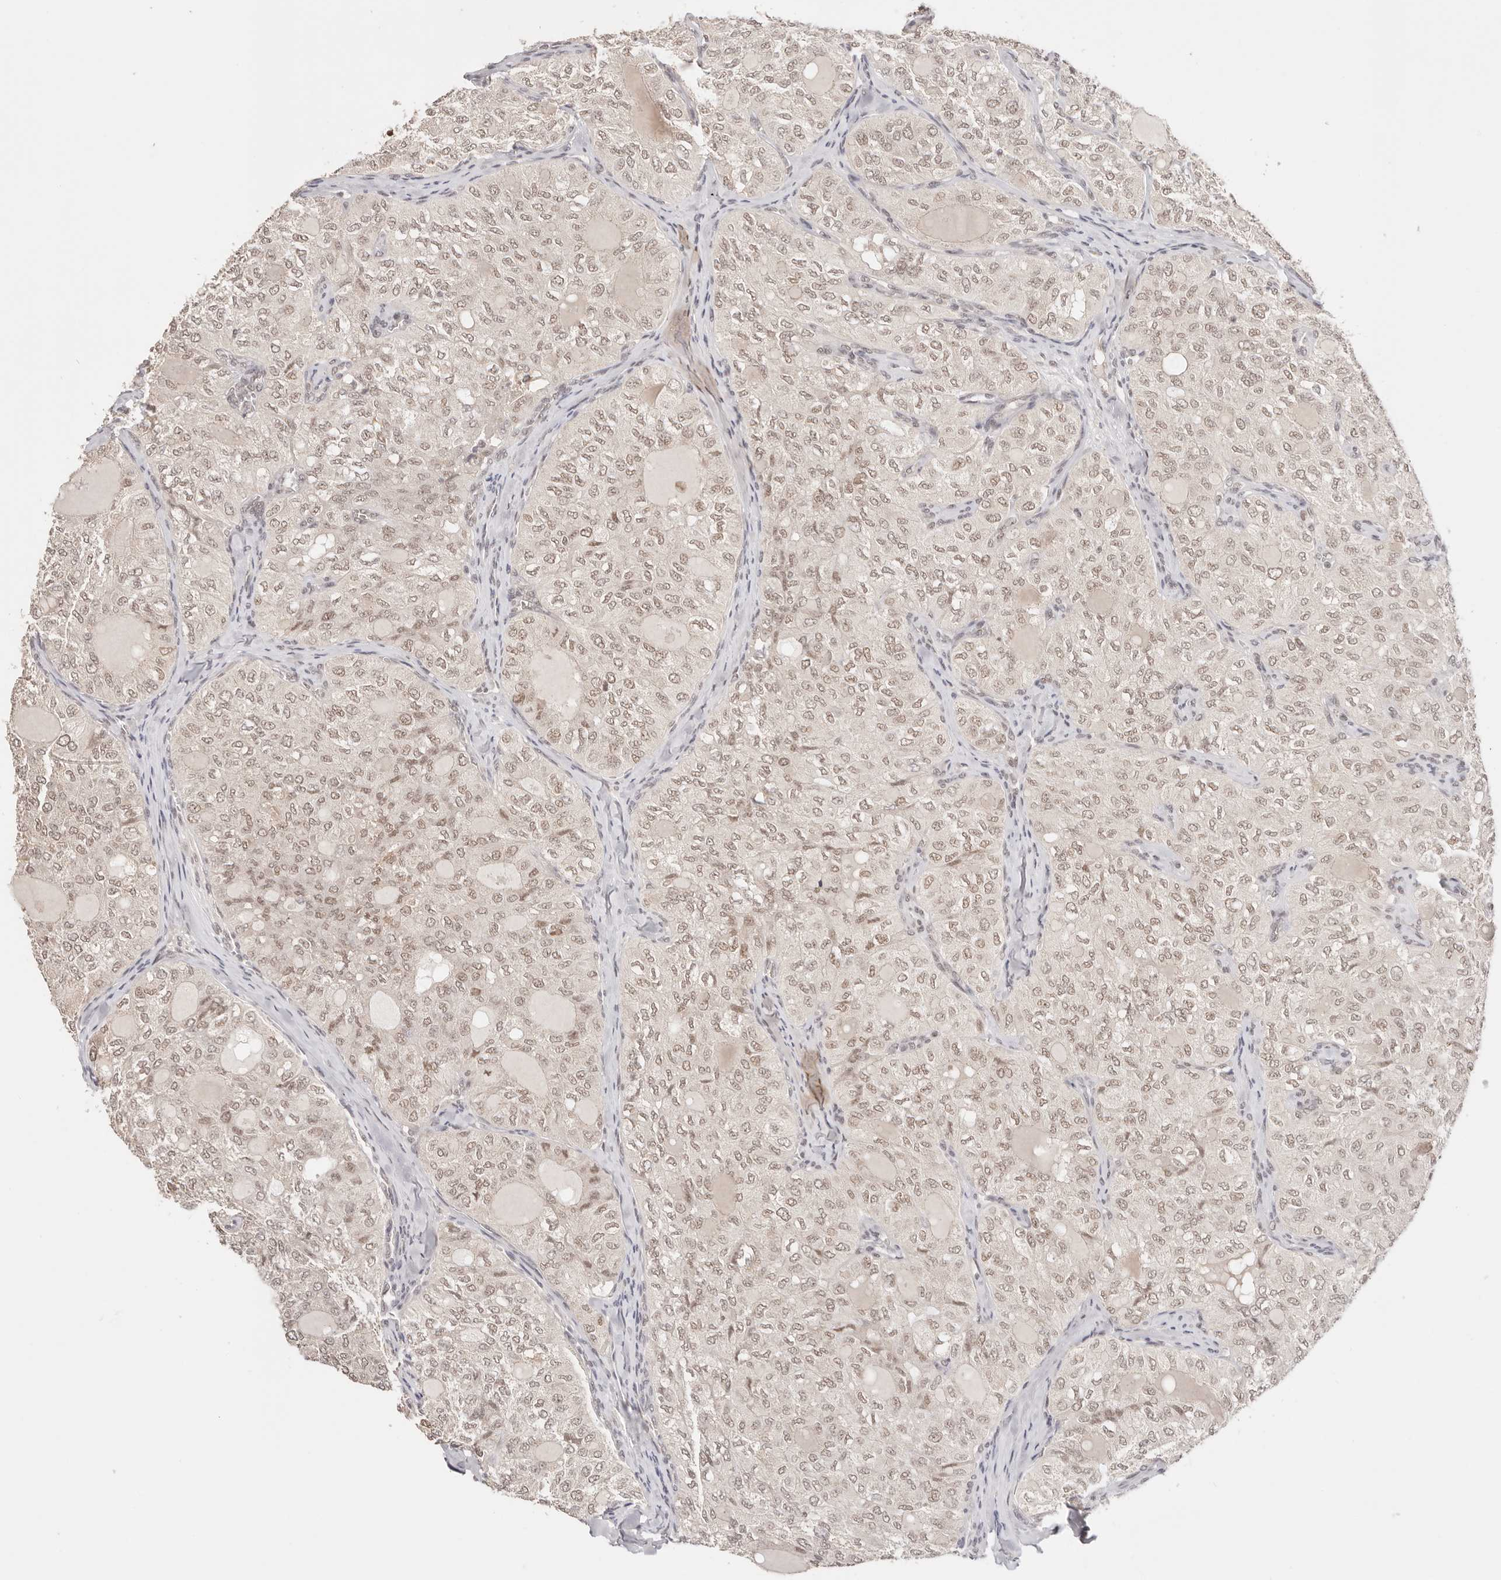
{"staining": {"intensity": "weak", "quantity": ">75%", "location": "nuclear"}, "tissue": "thyroid cancer", "cell_type": "Tumor cells", "image_type": "cancer", "snomed": [{"axis": "morphology", "description": "Follicular adenoma carcinoma, NOS"}, {"axis": "topography", "description": "Thyroid gland"}], "caption": "Thyroid cancer stained with DAB immunohistochemistry (IHC) reveals low levels of weak nuclear staining in about >75% of tumor cells.", "gene": "RFC3", "patient": {"sex": "male", "age": 75}}